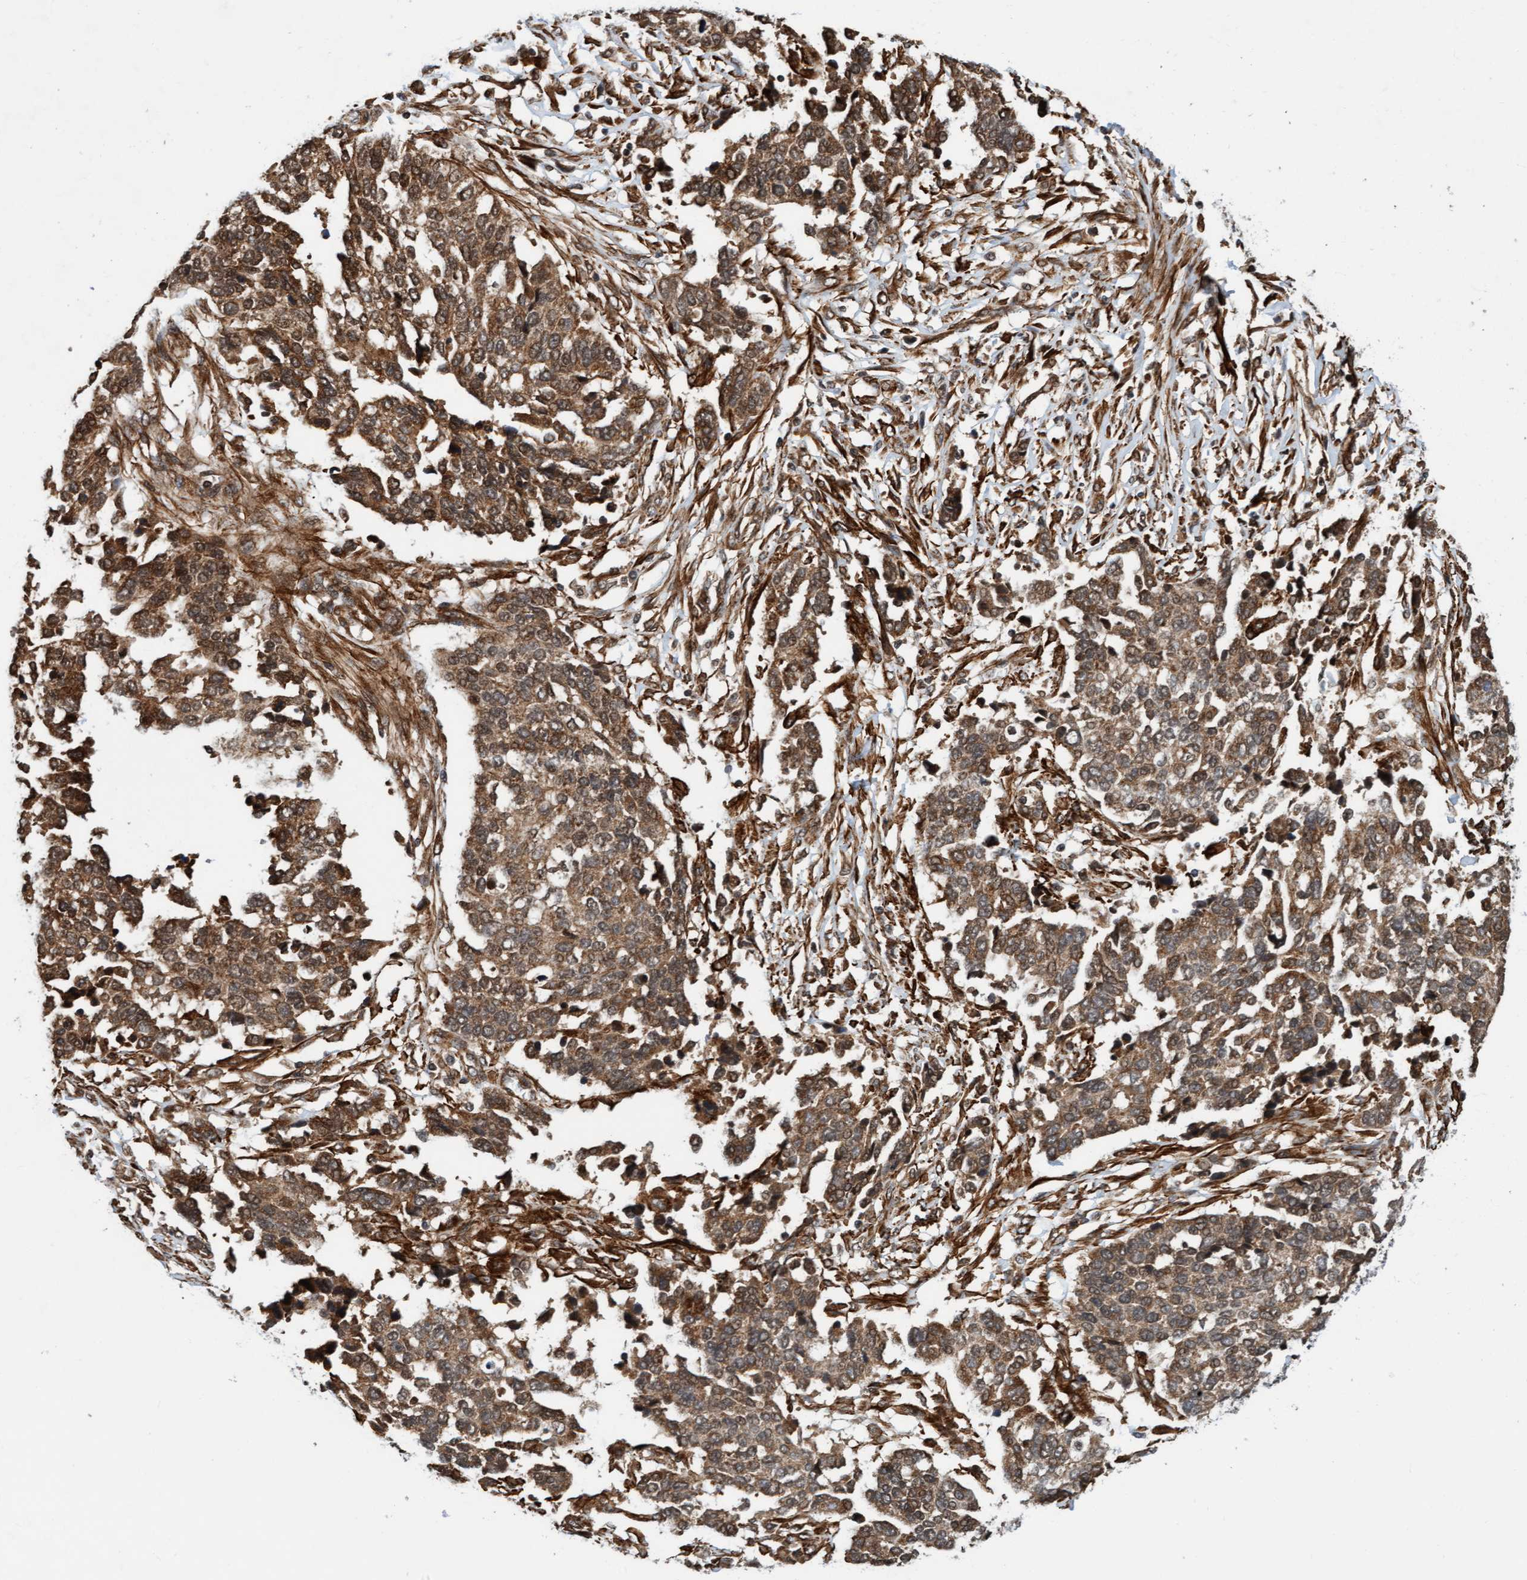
{"staining": {"intensity": "moderate", "quantity": ">75%", "location": "cytoplasmic/membranous,nuclear"}, "tissue": "ovarian cancer", "cell_type": "Tumor cells", "image_type": "cancer", "snomed": [{"axis": "morphology", "description": "Cystadenocarcinoma, serous, NOS"}, {"axis": "topography", "description": "Ovary"}], "caption": "An IHC image of neoplastic tissue is shown. Protein staining in brown highlights moderate cytoplasmic/membranous and nuclear positivity in ovarian cancer (serous cystadenocarcinoma) within tumor cells.", "gene": "STXBP4", "patient": {"sex": "female", "age": 44}}